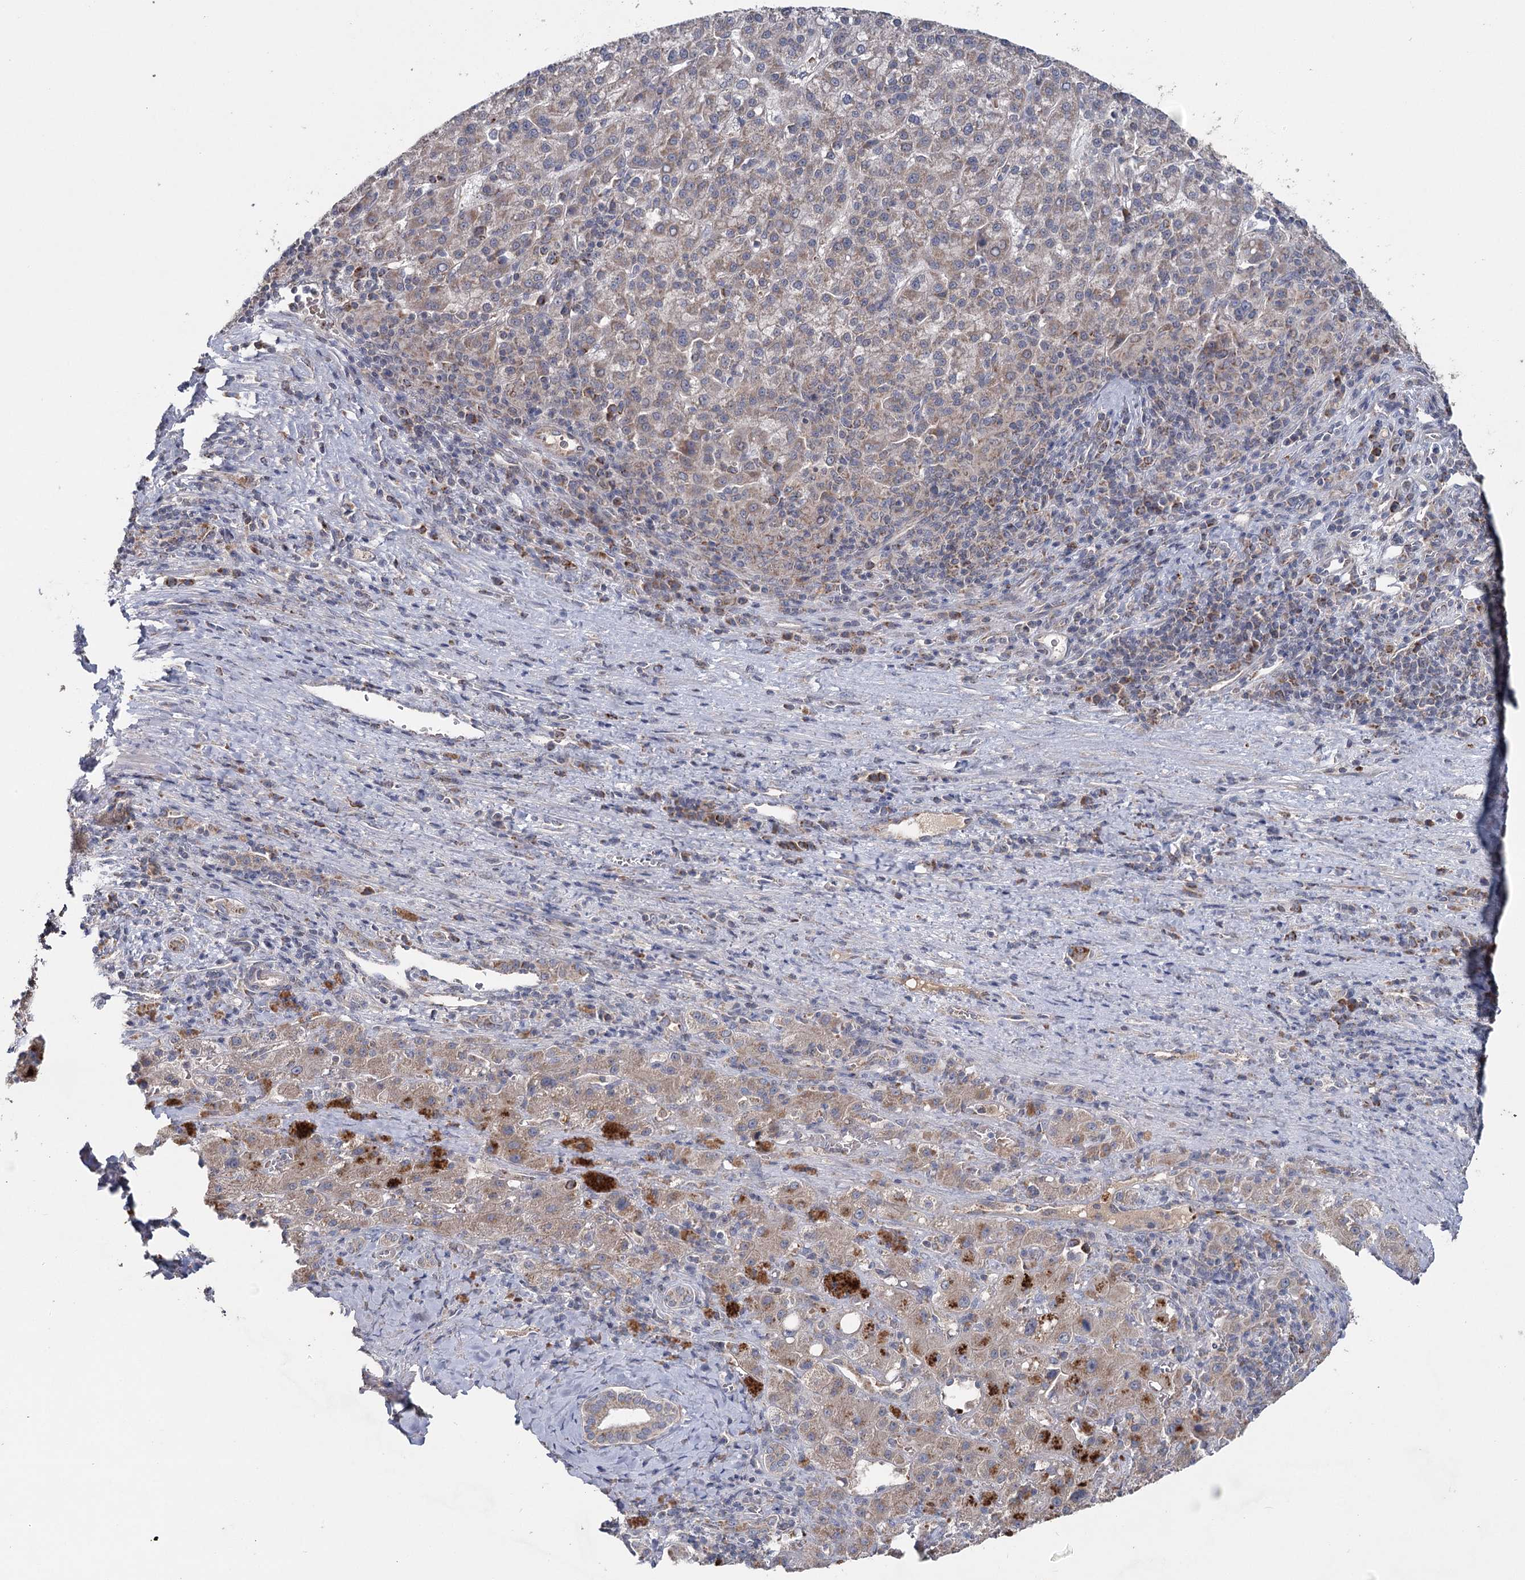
{"staining": {"intensity": "weak", "quantity": ">75%", "location": "cytoplasmic/membranous"}, "tissue": "liver cancer", "cell_type": "Tumor cells", "image_type": "cancer", "snomed": [{"axis": "morphology", "description": "Carcinoma, Hepatocellular, NOS"}, {"axis": "topography", "description": "Liver"}], "caption": "Human liver cancer stained for a protein (brown) reveals weak cytoplasmic/membranous positive expression in approximately >75% of tumor cells.", "gene": "MRPL44", "patient": {"sex": "female", "age": 58}}